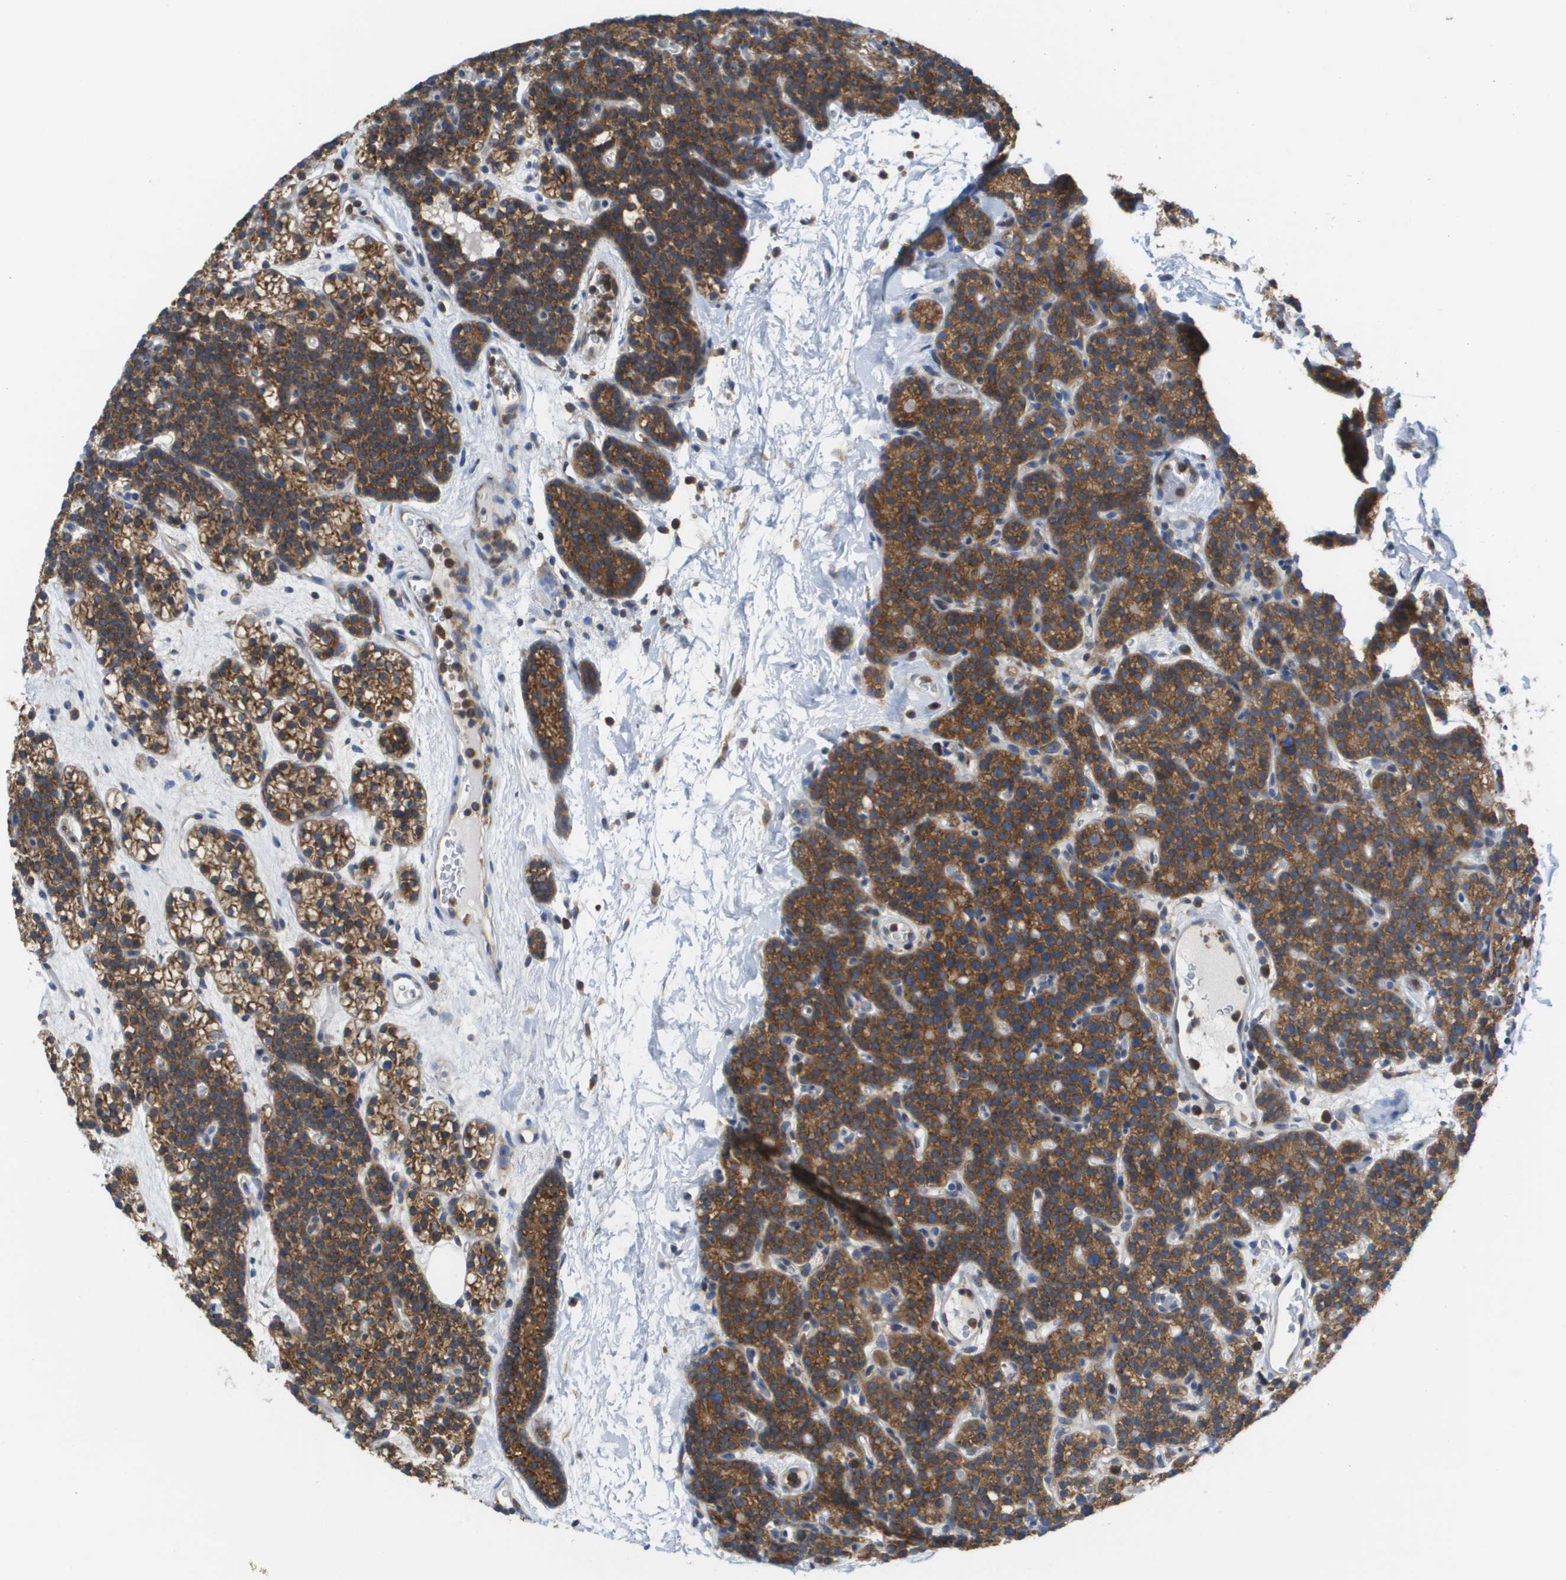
{"staining": {"intensity": "moderate", "quantity": ">75%", "location": "cytoplasmic/membranous"}, "tissue": "parathyroid gland", "cell_type": "Glandular cells", "image_type": "normal", "snomed": [{"axis": "morphology", "description": "Normal tissue, NOS"}, {"axis": "morphology", "description": "Adenoma, NOS"}, {"axis": "topography", "description": "Parathyroid gland"}], "caption": "A brown stain labels moderate cytoplasmic/membranous expression of a protein in glandular cells of benign parathyroid gland. Using DAB (brown) and hematoxylin (blue) stains, captured at high magnification using brightfield microscopy.", "gene": "EIF4G2", "patient": {"sex": "female", "age": 54}}